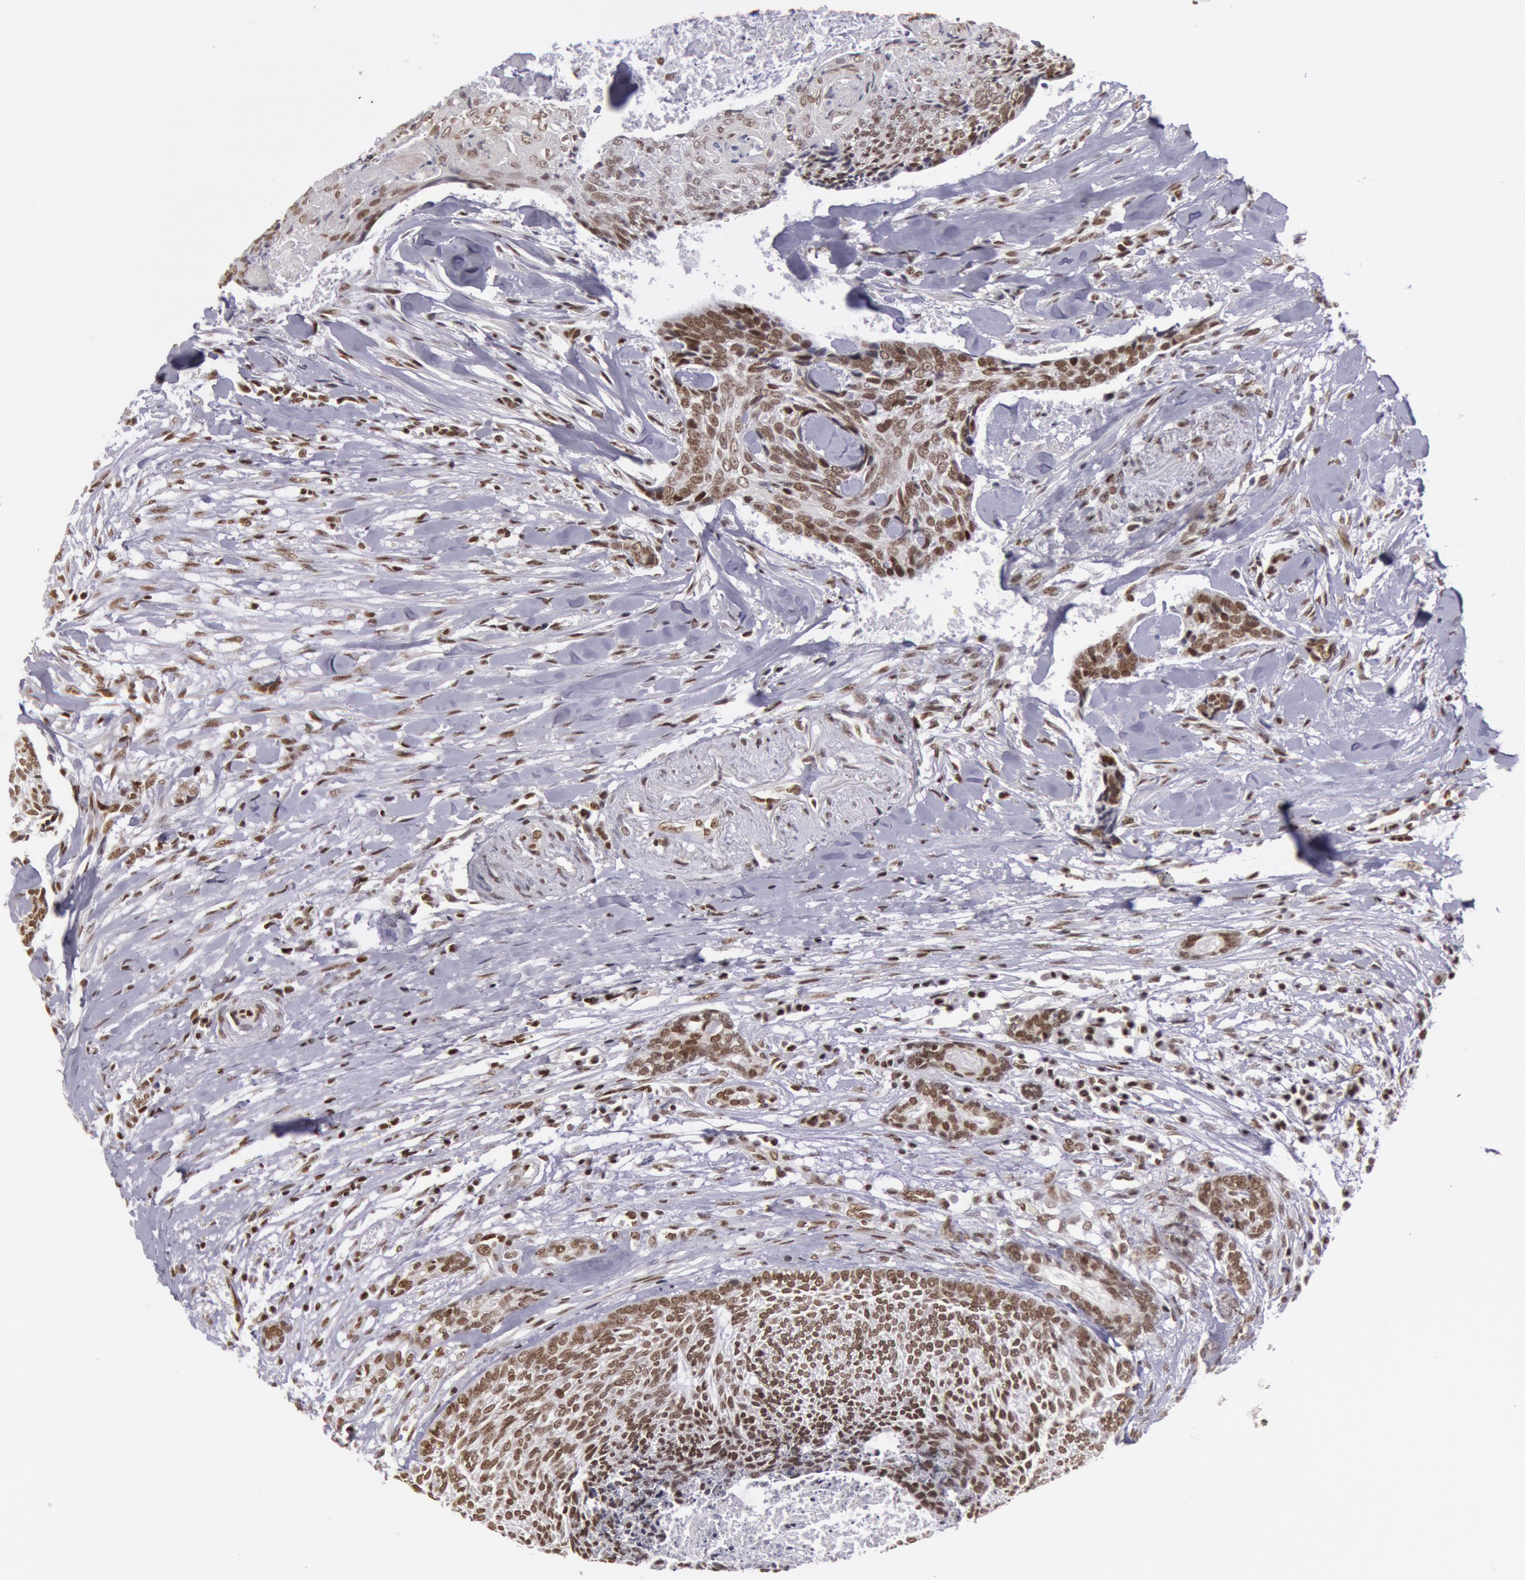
{"staining": {"intensity": "moderate", "quantity": ">75%", "location": "nuclear"}, "tissue": "head and neck cancer", "cell_type": "Tumor cells", "image_type": "cancer", "snomed": [{"axis": "morphology", "description": "Squamous cell carcinoma, NOS"}, {"axis": "topography", "description": "Salivary gland"}, {"axis": "topography", "description": "Head-Neck"}], "caption": "The immunohistochemical stain labels moderate nuclear expression in tumor cells of head and neck cancer tissue.", "gene": "NKAP", "patient": {"sex": "male", "age": 70}}